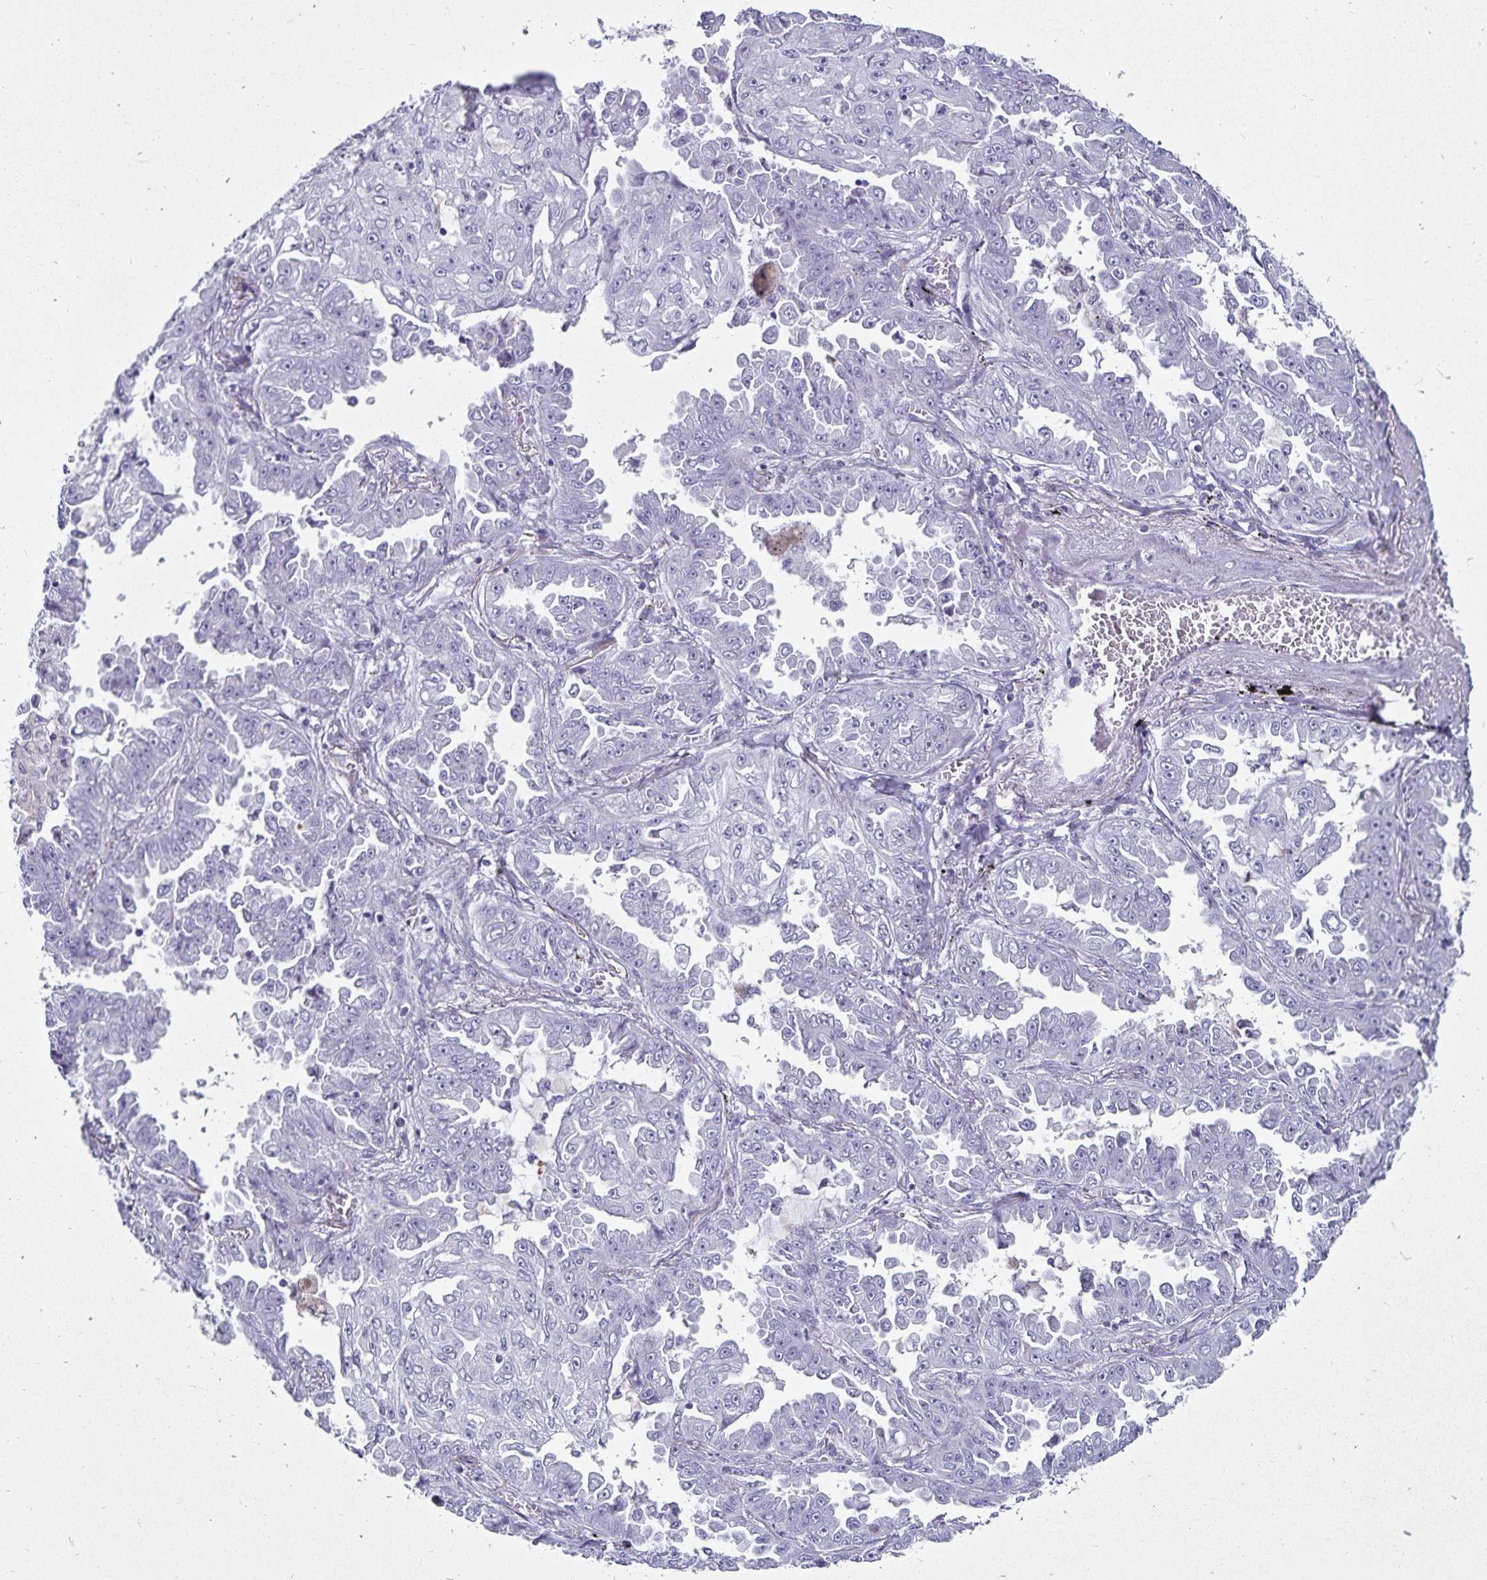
{"staining": {"intensity": "negative", "quantity": "none", "location": "none"}, "tissue": "lung cancer", "cell_type": "Tumor cells", "image_type": "cancer", "snomed": [{"axis": "morphology", "description": "Adenocarcinoma, NOS"}, {"axis": "topography", "description": "Lung"}], "caption": "Lung adenocarcinoma was stained to show a protein in brown. There is no significant expression in tumor cells.", "gene": "DEFA6", "patient": {"sex": "female", "age": 52}}